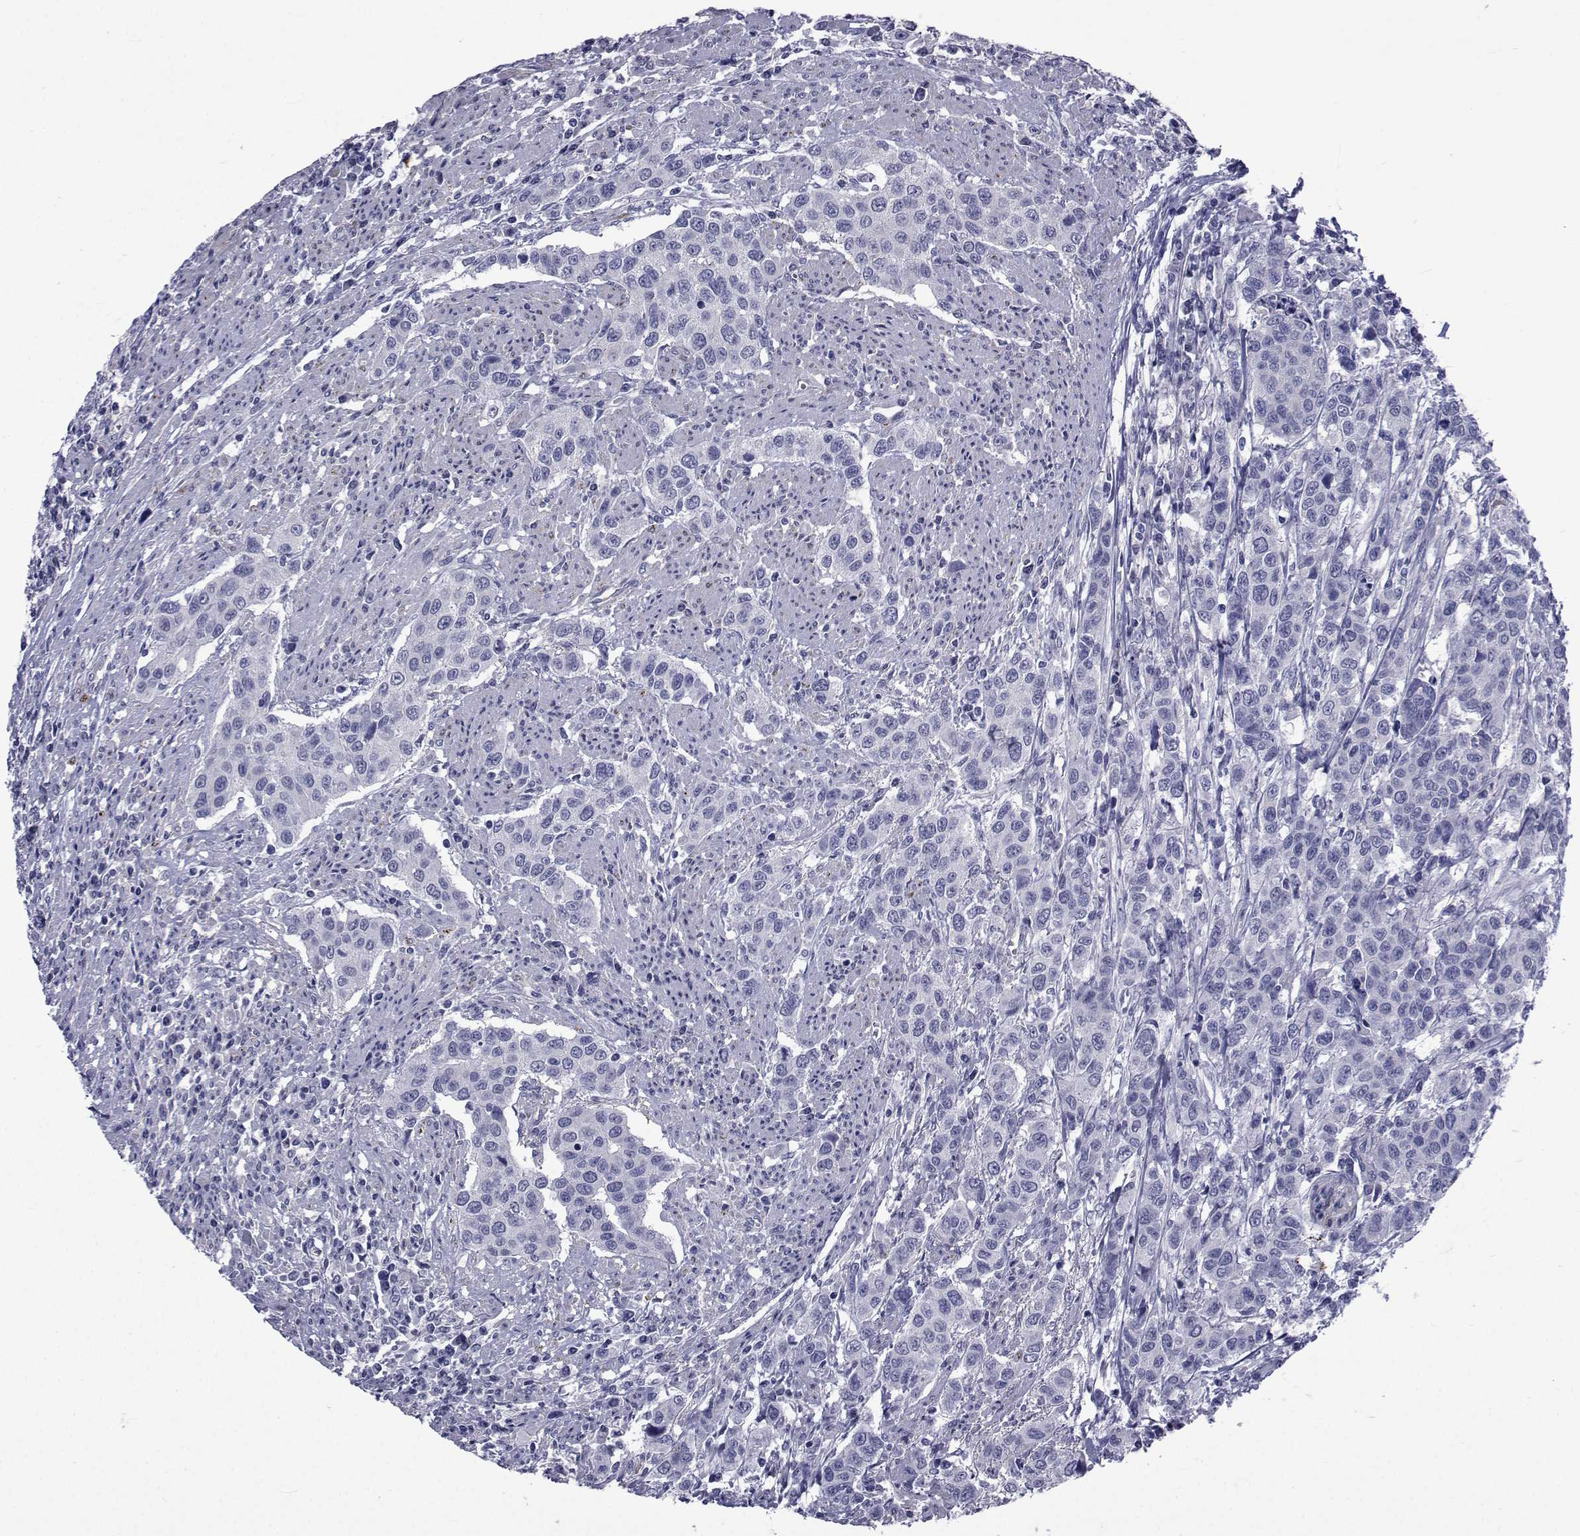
{"staining": {"intensity": "negative", "quantity": "none", "location": "none"}, "tissue": "urothelial cancer", "cell_type": "Tumor cells", "image_type": "cancer", "snomed": [{"axis": "morphology", "description": "Urothelial carcinoma, High grade"}, {"axis": "topography", "description": "Urinary bladder"}], "caption": "Tumor cells are negative for brown protein staining in high-grade urothelial carcinoma.", "gene": "SEMA5B", "patient": {"sex": "female", "age": 58}}